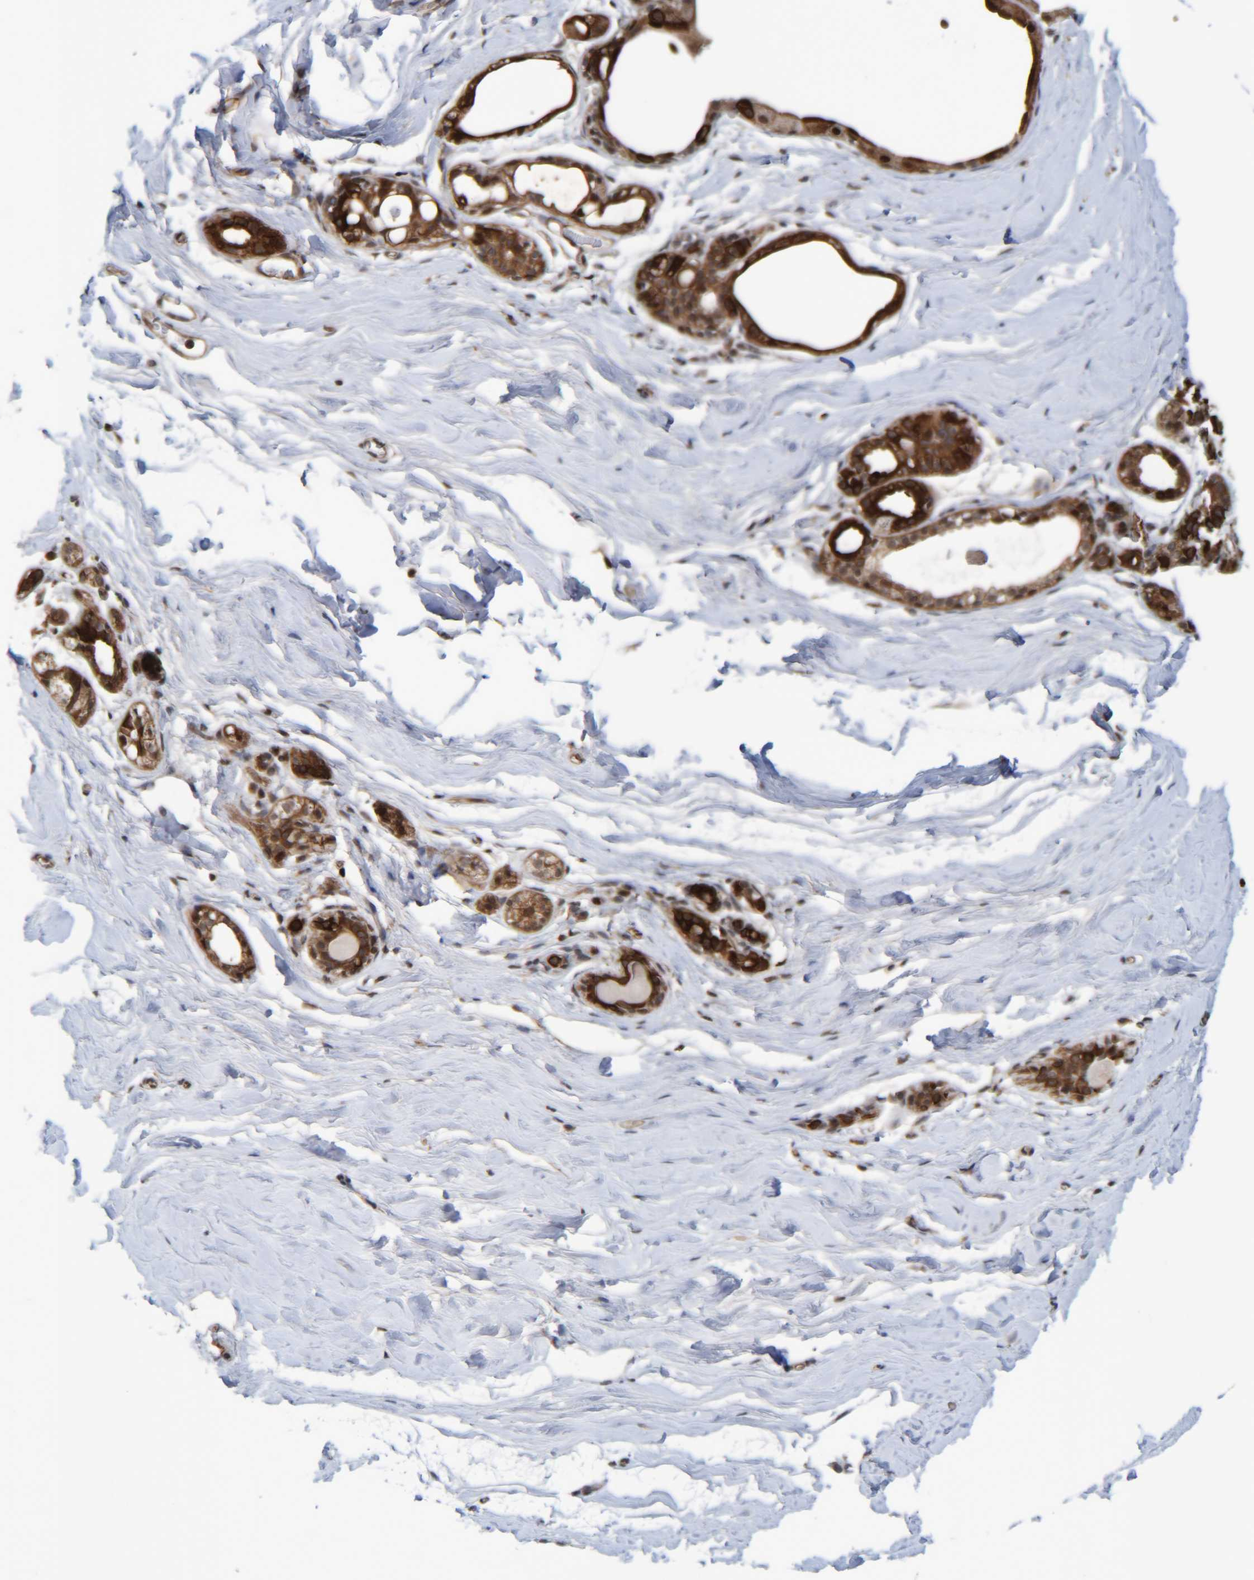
{"staining": {"intensity": "moderate", "quantity": "25%-75%", "location": "cytoplasmic/membranous"}, "tissue": "breast", "cell_type": "Adipocytes", "image_type": "normal", "snomed": [{"axis": "morphology", "description": "Normal tissue, NOS"}, {"axis": "topography", "description": "Breast"}], "caption": "The image demonstrates staining of benign breast, revealing moderate cytoplasmic/membranous protein positivity (brown color) within adipocytes.", "gene": "CCDC57", "patient": {"sex": "female", "age": 62}}